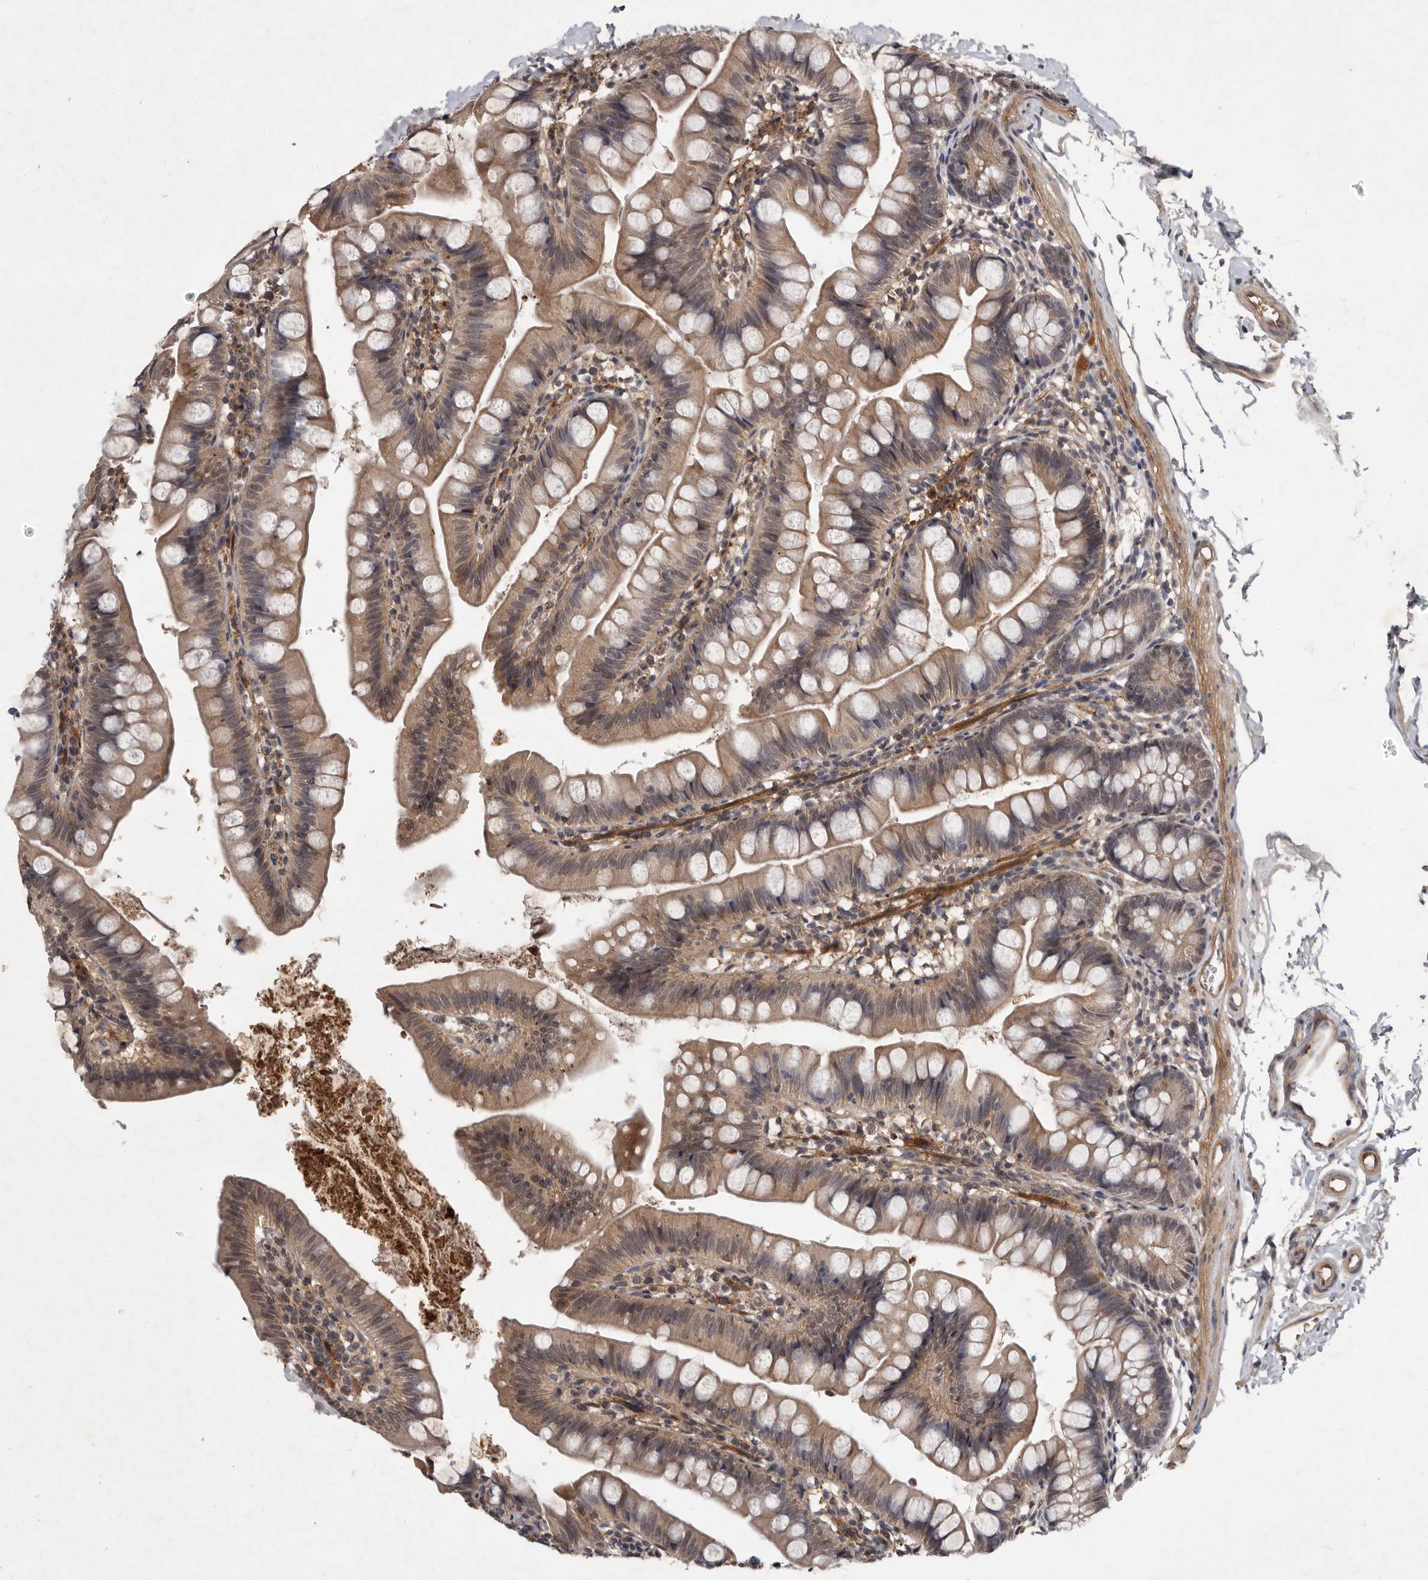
{"staining": {"intensity": "weak", "quantity": ">75%", "location": "cytoplasmic/membranous"}, "tissue": "small intestine", "cell_type": "Glandular cells", "image_type": "normal", "snomed": [{"axis": "morphology", "description": "Normal tissue, NOS"}, {"axis": "topography", "description": "Small intestine"}], "caption": "Immunohistochemical staining of normal human small intestine displays low levels of weak cytoplasmic/membranous positivity in approximately >75% of glandular cells.", "gene": "DNAJC28", "patient": {"sex": "male", "age": 7}}